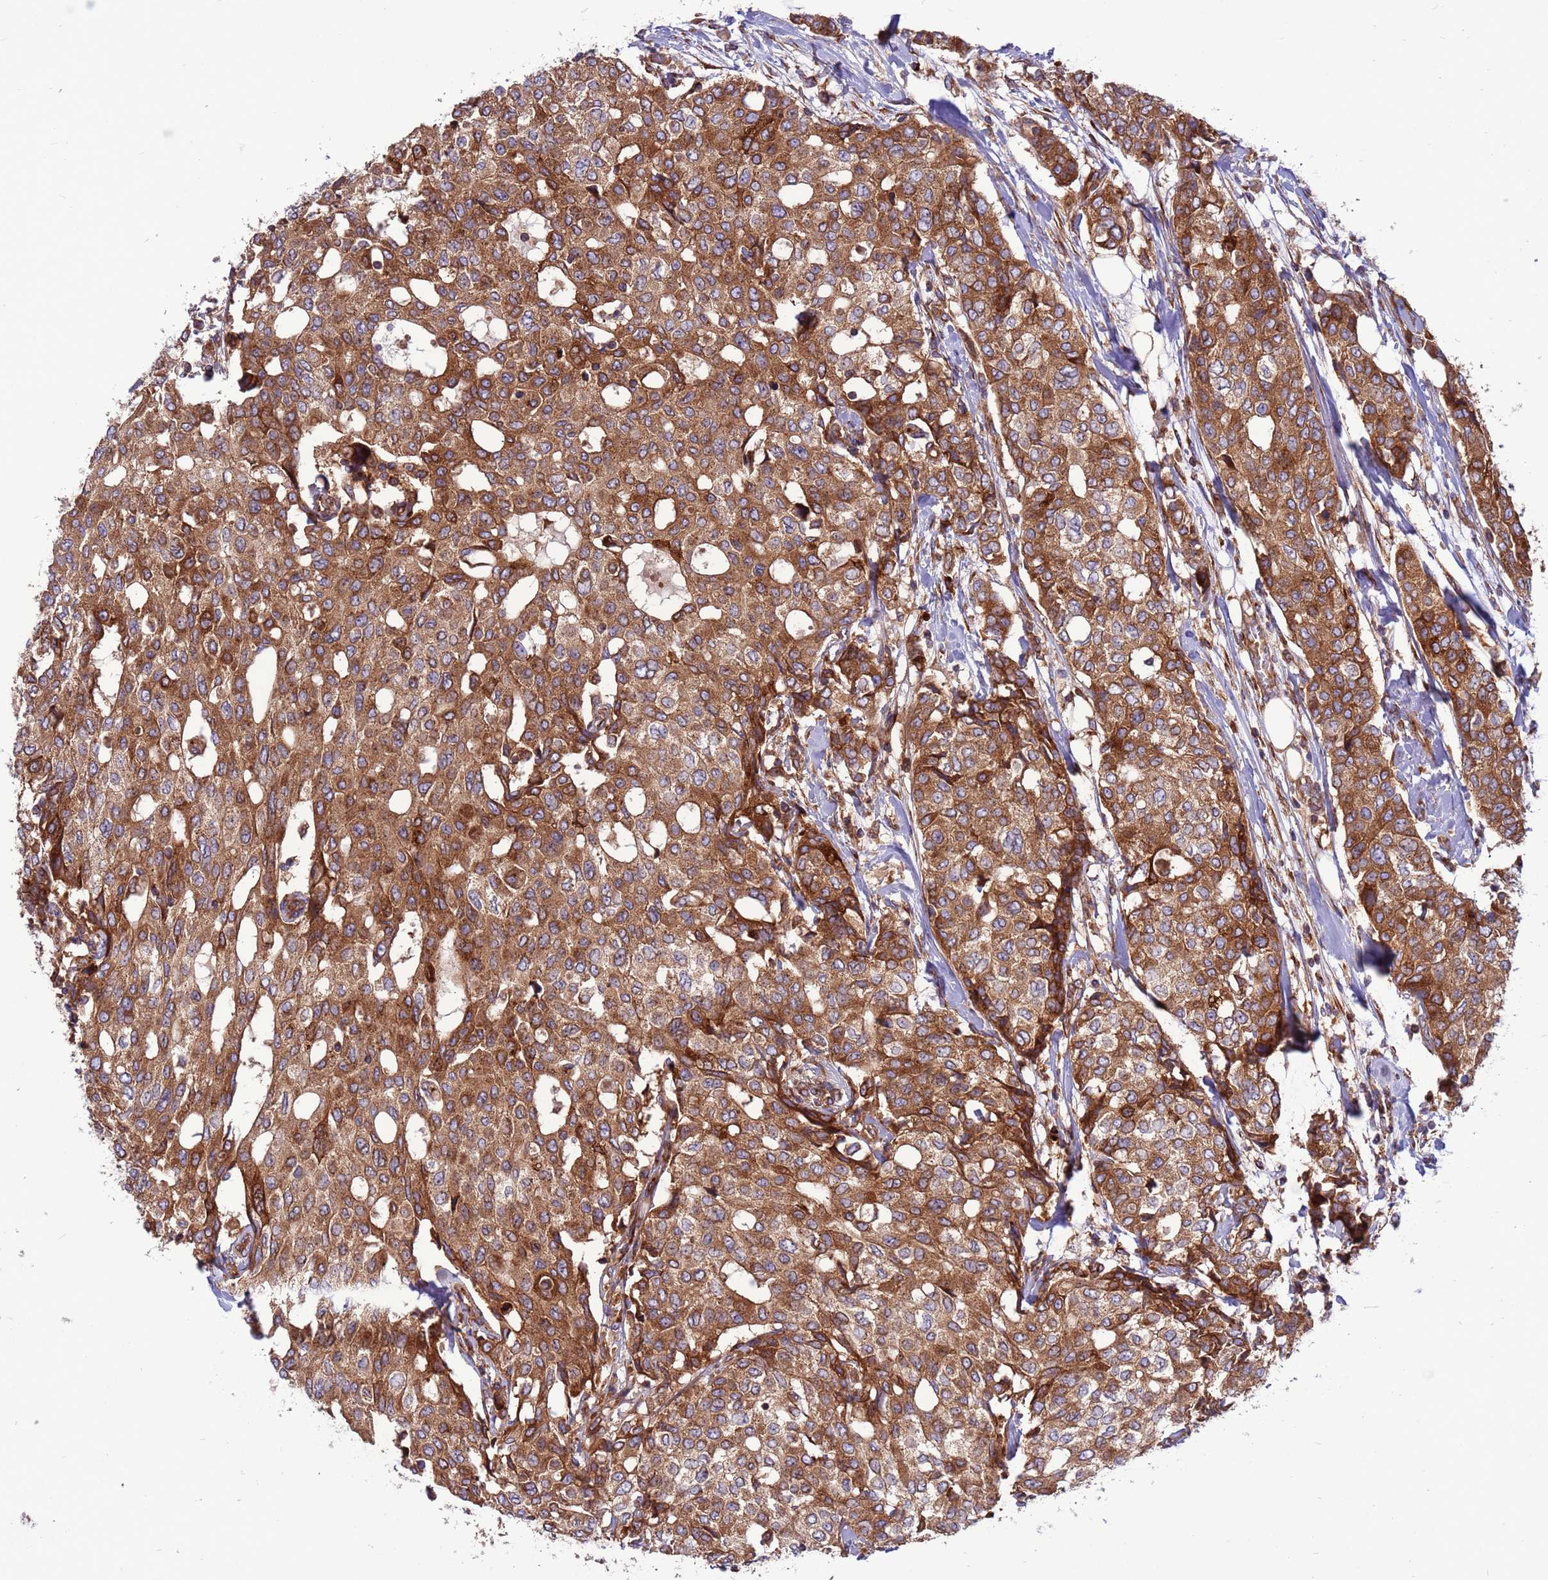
{"staining": {"intensity": "moderate", "quantity": ">75%", "location": "cytoplasmic/membranous"}, "tissue": "breast cancer", "cell_type": "Tumor cells", "image_type": "cancer", "snomed": [{"axis": "morphology", "description": "Lobular carcinoma"}, {"axis": "topography", "description": "Breast"}], "caption": "IHC (DAB) staining of breast cancer (lobular carcinoma) displays moderate cytoplasmic/membranous protein positivity in about >75% of tumor cells.", "gene": "ZC3HAV1", "patient": {"sex": "female", "age": 51}}